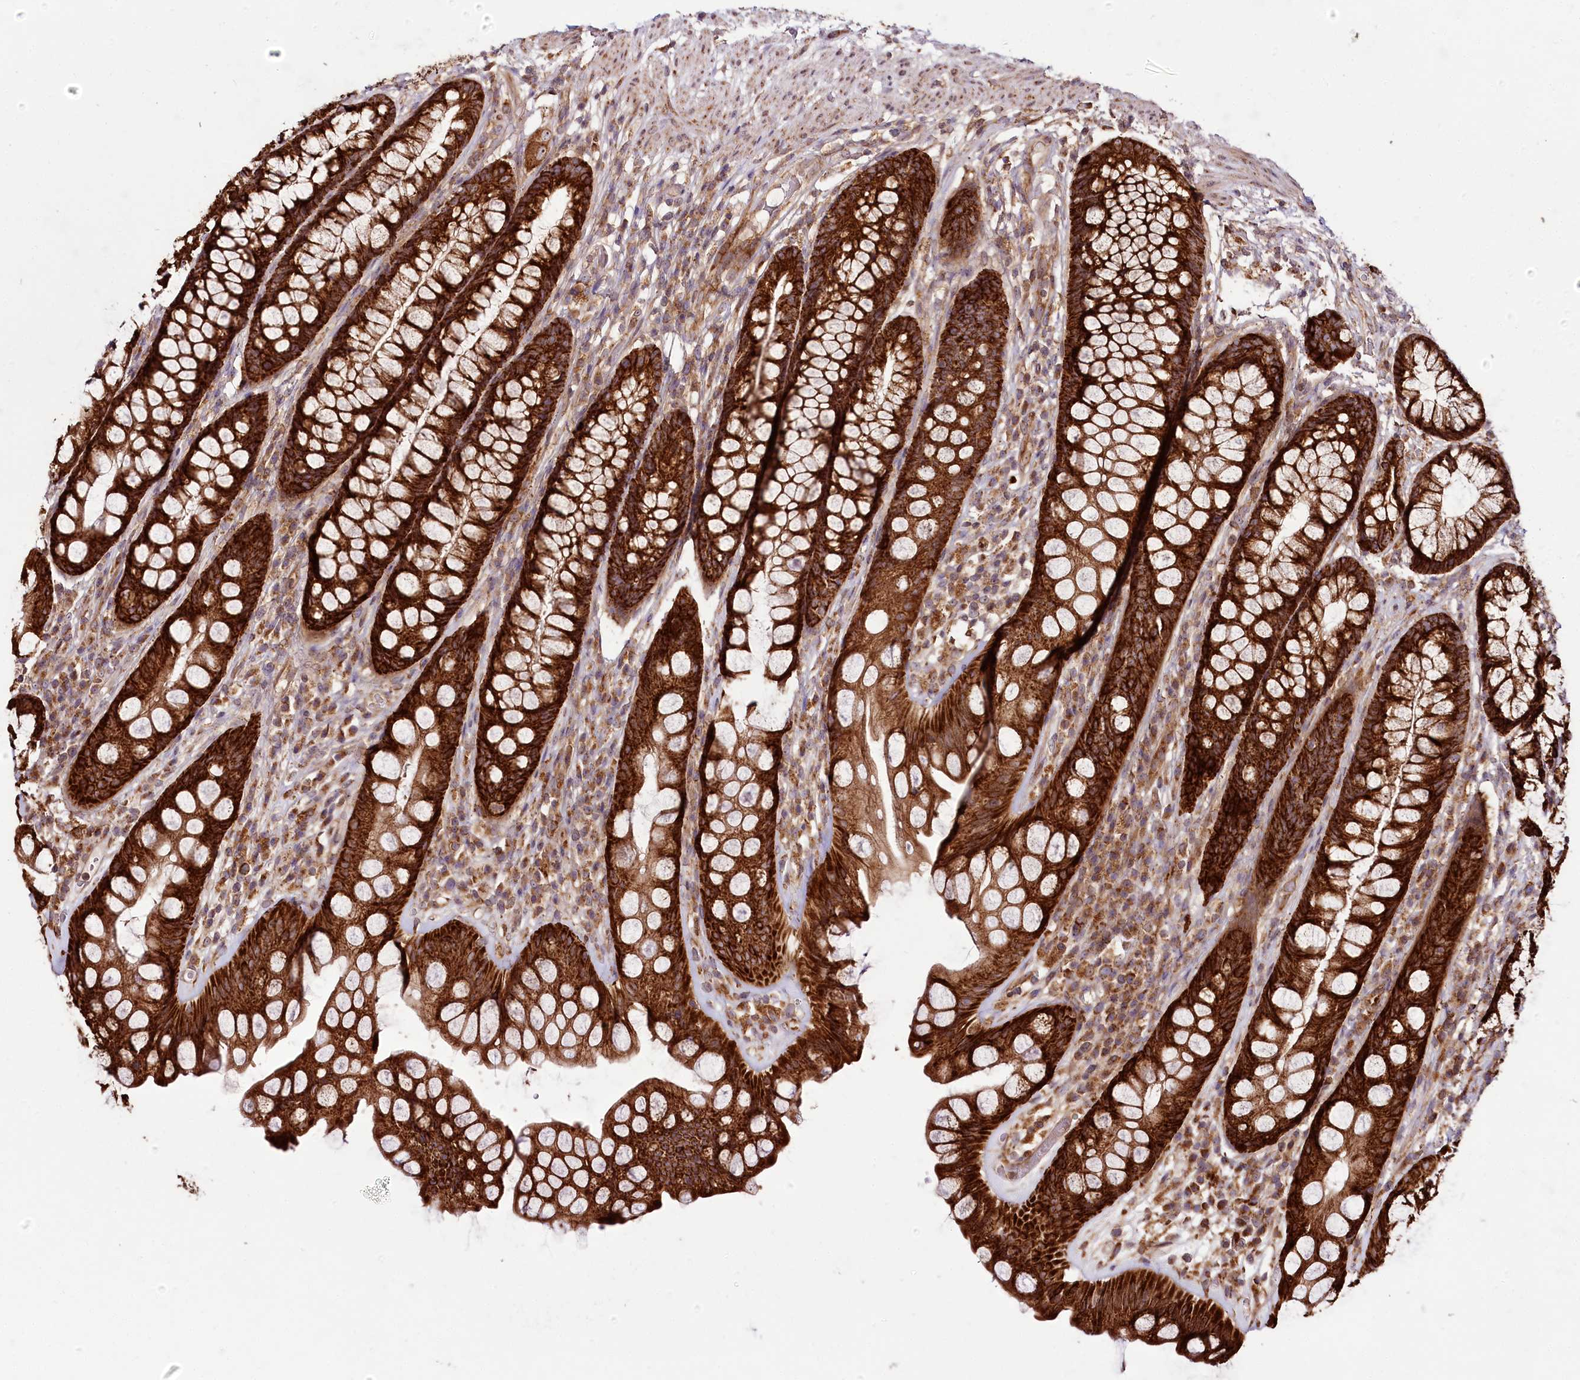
{"staining": {"intensity": "strong", "quantity": ">75%", "location": "cytoplasmic/membranous"}, "tissue": "rectum", "cell_type": "Glandular cells", "image_type": "normal", "snomed": [{"axis": "morphology", "description": "Normal tissue, NOS"}, {"axis": "topography", "description": "Rectum"}], "caption": "A high amount of strong cytoplasmic/membranous expression is seen in approximately >75% of glandular cells in unremarkable rectum.", "gene": "RAB7A", "patient": {"sex": "male", "age": 74}}